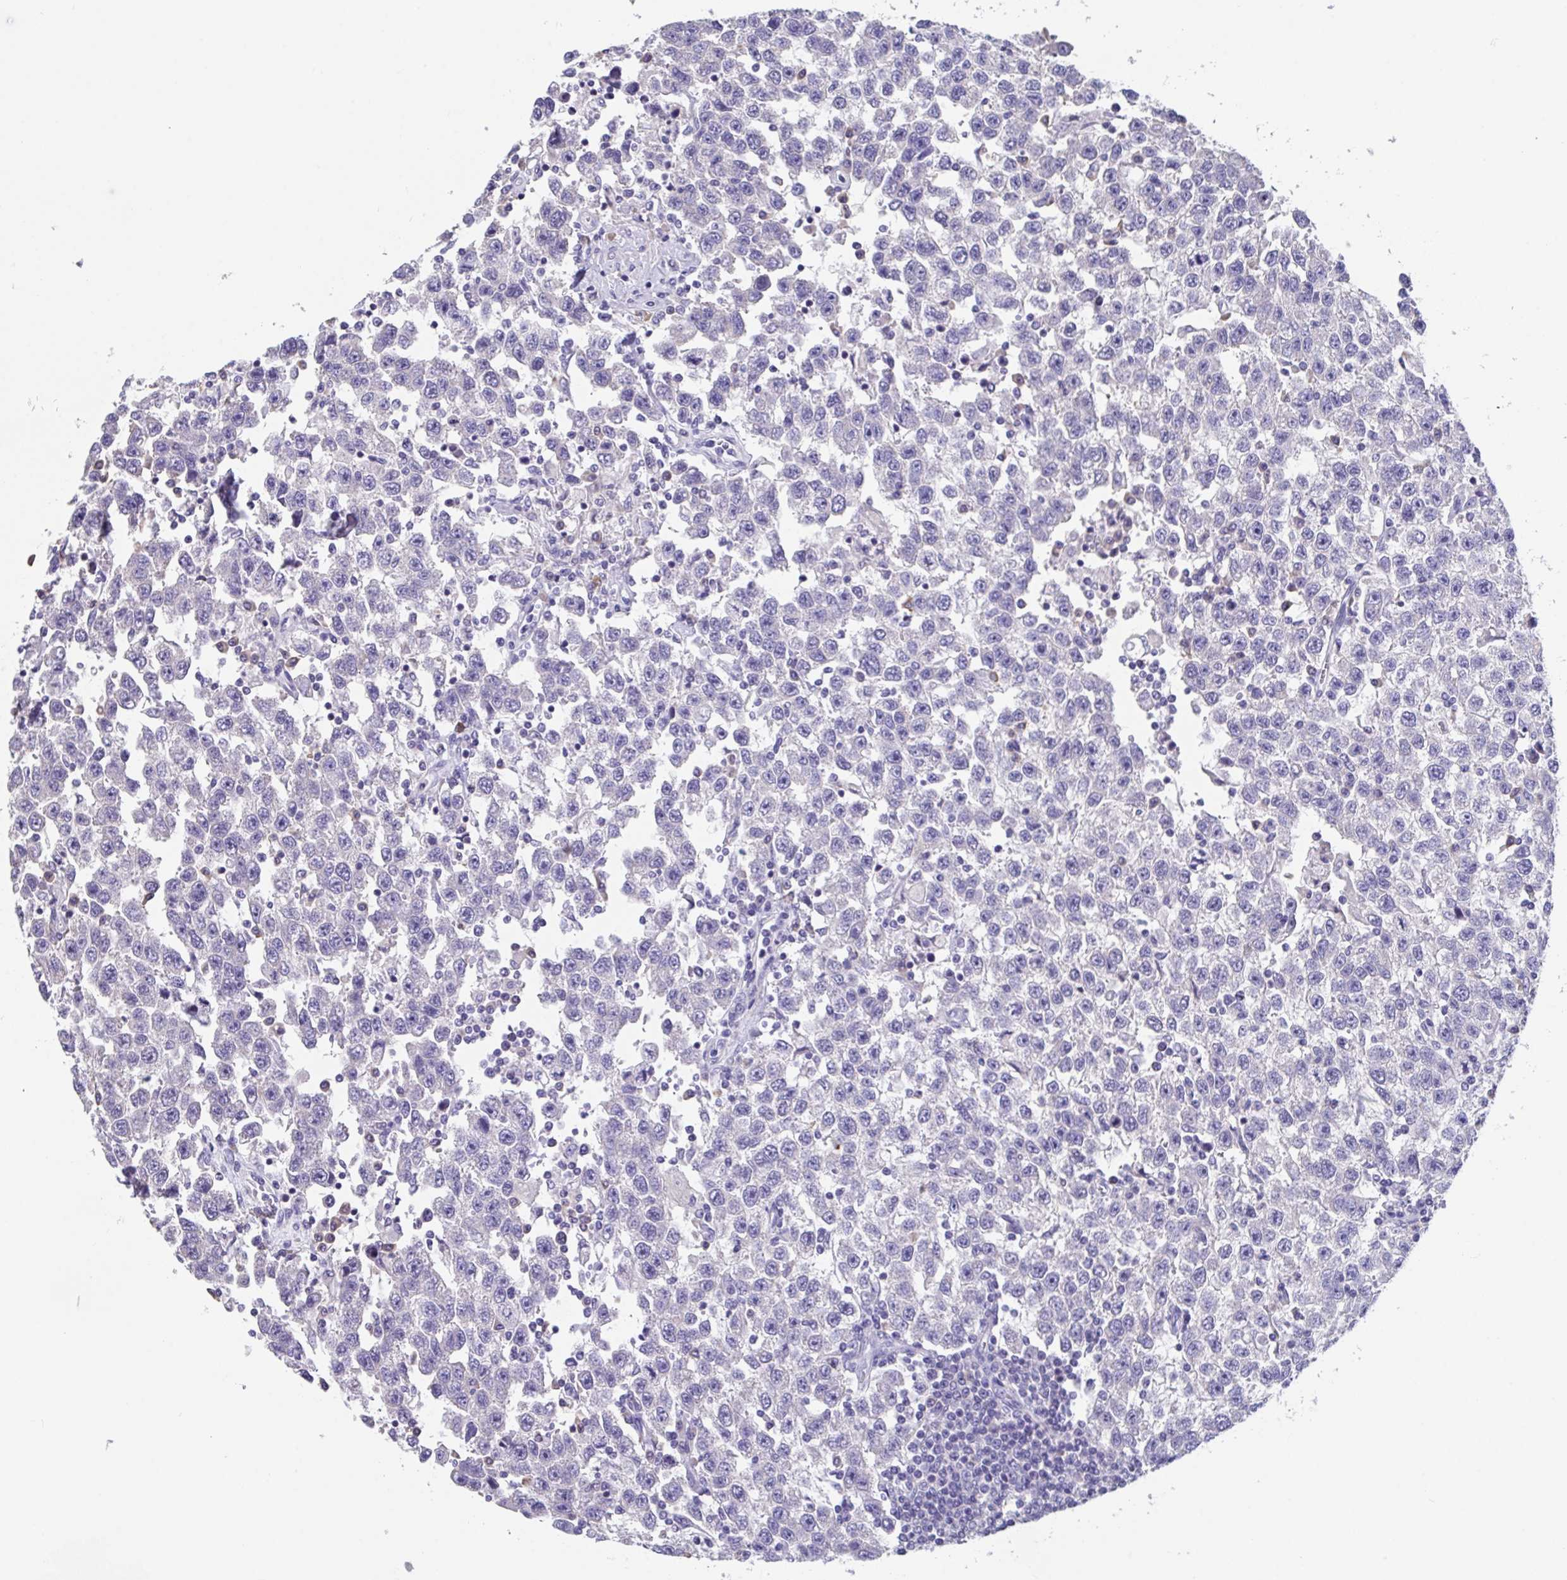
{"staining": {"intensity": "negative", "quantity": "none", "location": "none"}, "tissue": "testis cancer", "cell_type": "Tumor cells", "image_type": "cancer", "snomed": [{"axis": "morphology", "description": "Seminoma, NOS"}, {"axis": "topography", "description": "Testis"}], "caption": "Immunohistochemistry (IHC) photomicrograph of testis cancer (seminoma) stained for a protein (brown), which reveals no positivity in tumor cells.", "gene": "LRRC58", "patient": {"sex": "male", "age": 41}}